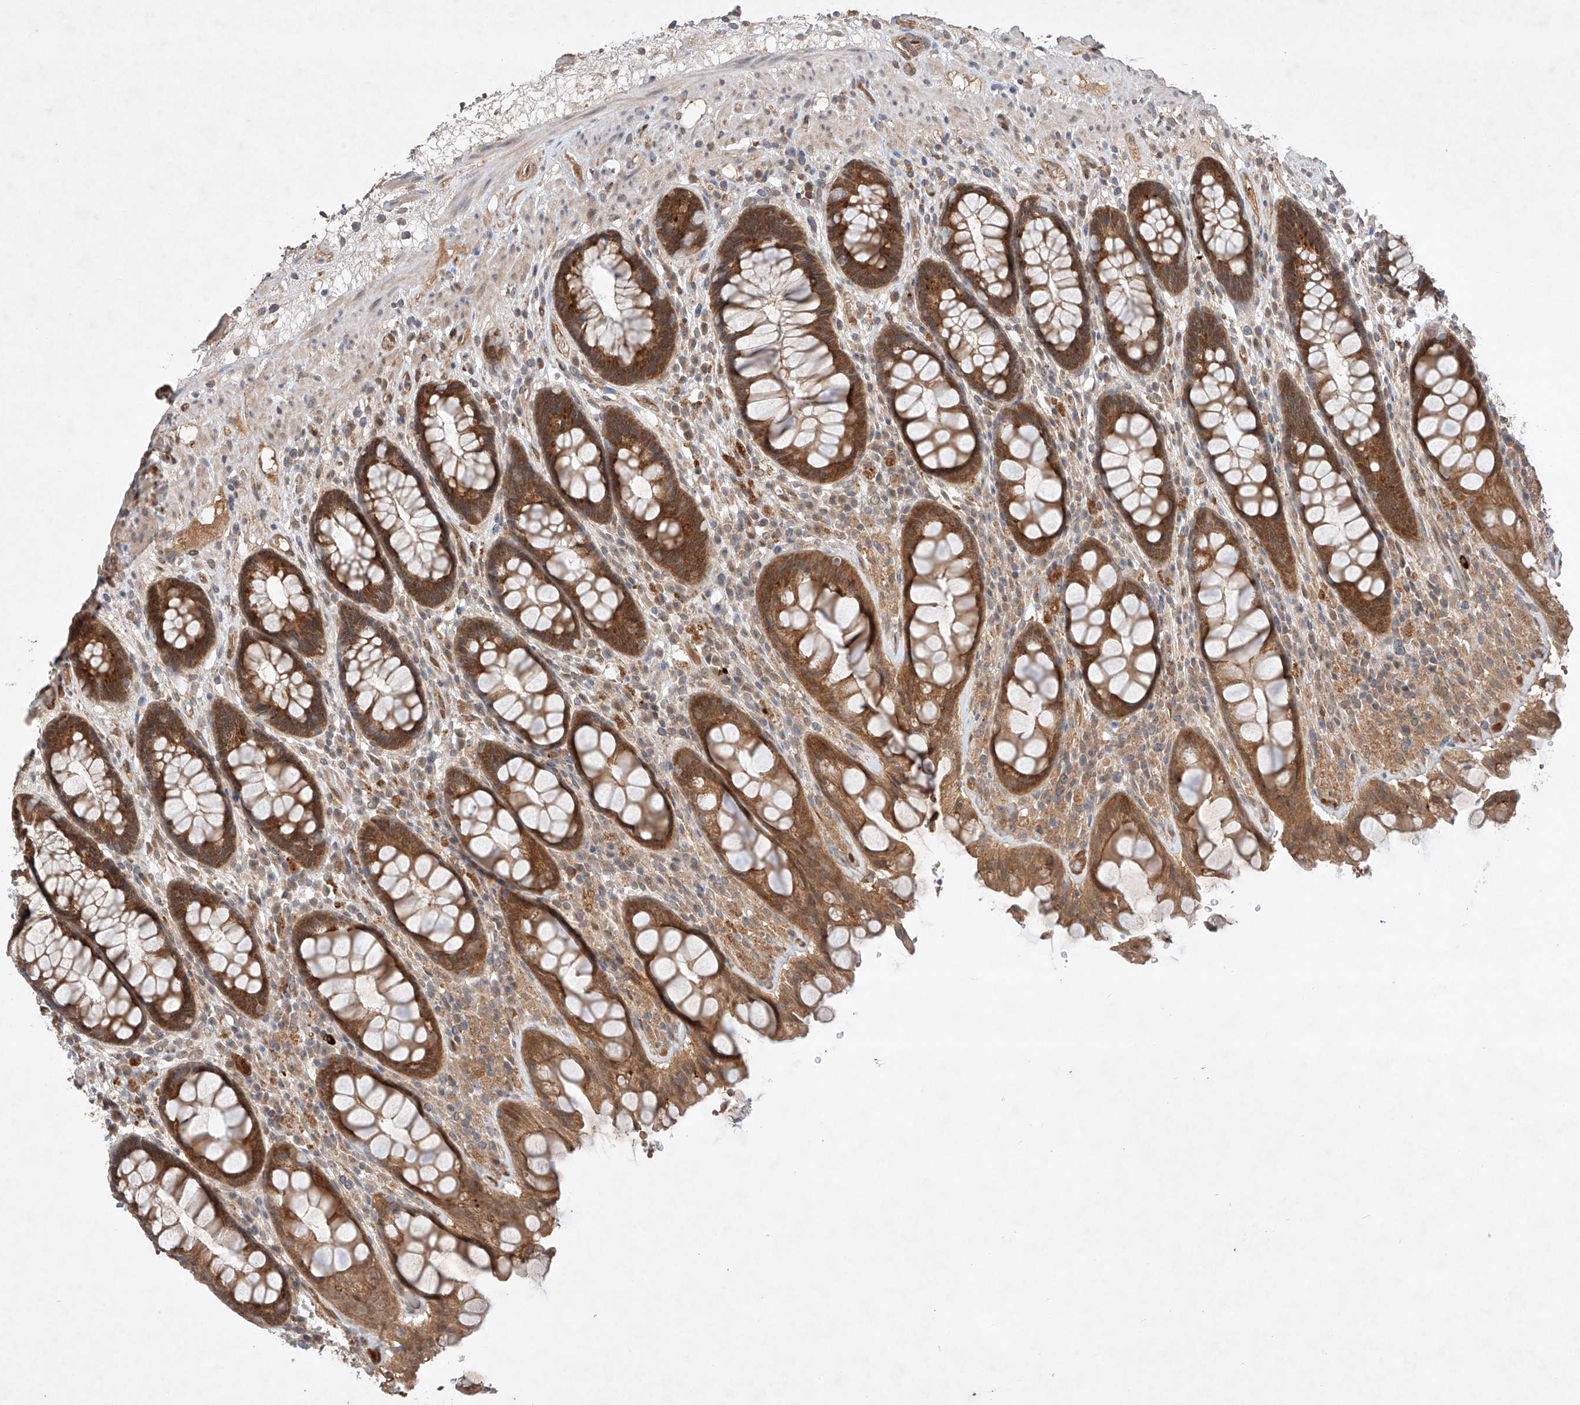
{"staining": {"intensity": "strong", "quantity": ">75%", "location": "cytoplasmic/membranous"}, "tissue": "rectum", "cell_type": "Glandular cells", "image_type": "normal", "snomed": [{"axis": "morphology", "description": "Normal tissue, NOS"}, {"axis": "topography", "description": "Rectum"}], "caption": "Immunohistochemical staining of normal rectum demonstrates strong cytoplasmic/membranous protein expression in about >75% of glandular cells. Using DAB (brown) and hematoxylin (blue) stains, captured at high magnification using brightfield microscopy.", "gene": "ZNF124", "patient": {"sex": "male", "age": 64}}